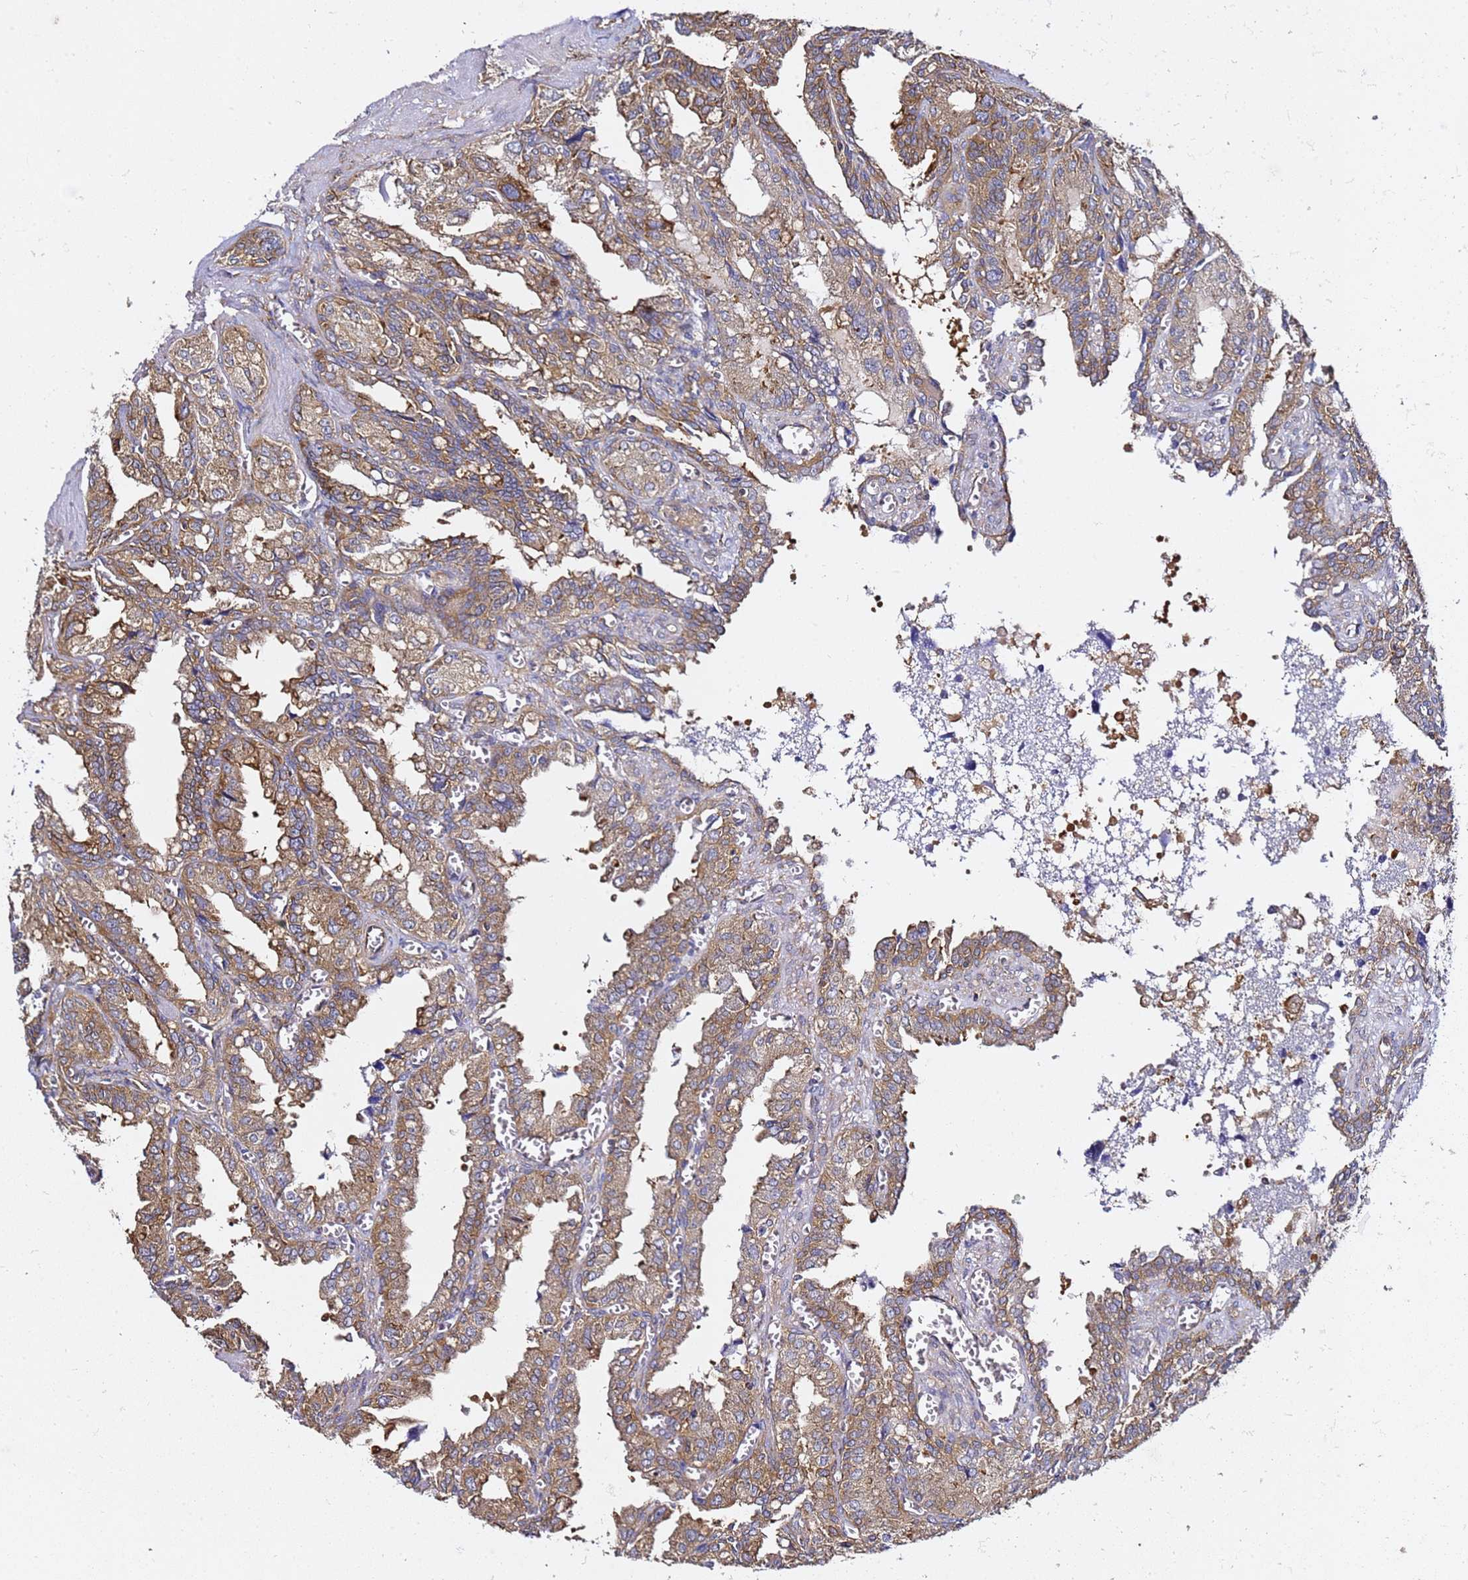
{"staining": {"intensity": "moderate", "quantity": ">75%", "location": "cytoplasmic/membranous"}, "tissue": "seminal vesicle", "cell_type": "Glandular cells", "image_type": "normal", "snomed": [{"axis": "morphology", "description": "Normal tissue, NOS"}, {"axis": "topography", "description": "Seminal veicle"}], "caption": "Seminal vesicle stained with DAB (3,3'-diaminobenzidine) immunohistochemistry (IHC) displays medium levels of moderate cytoplasmic/membranous staining in about >75% of glandular cells. The protein of interest is shown in brown color, while the nuclei are stained blue.", "gene": "TPST1", "patient": {"sex": "male", "age": 67}}